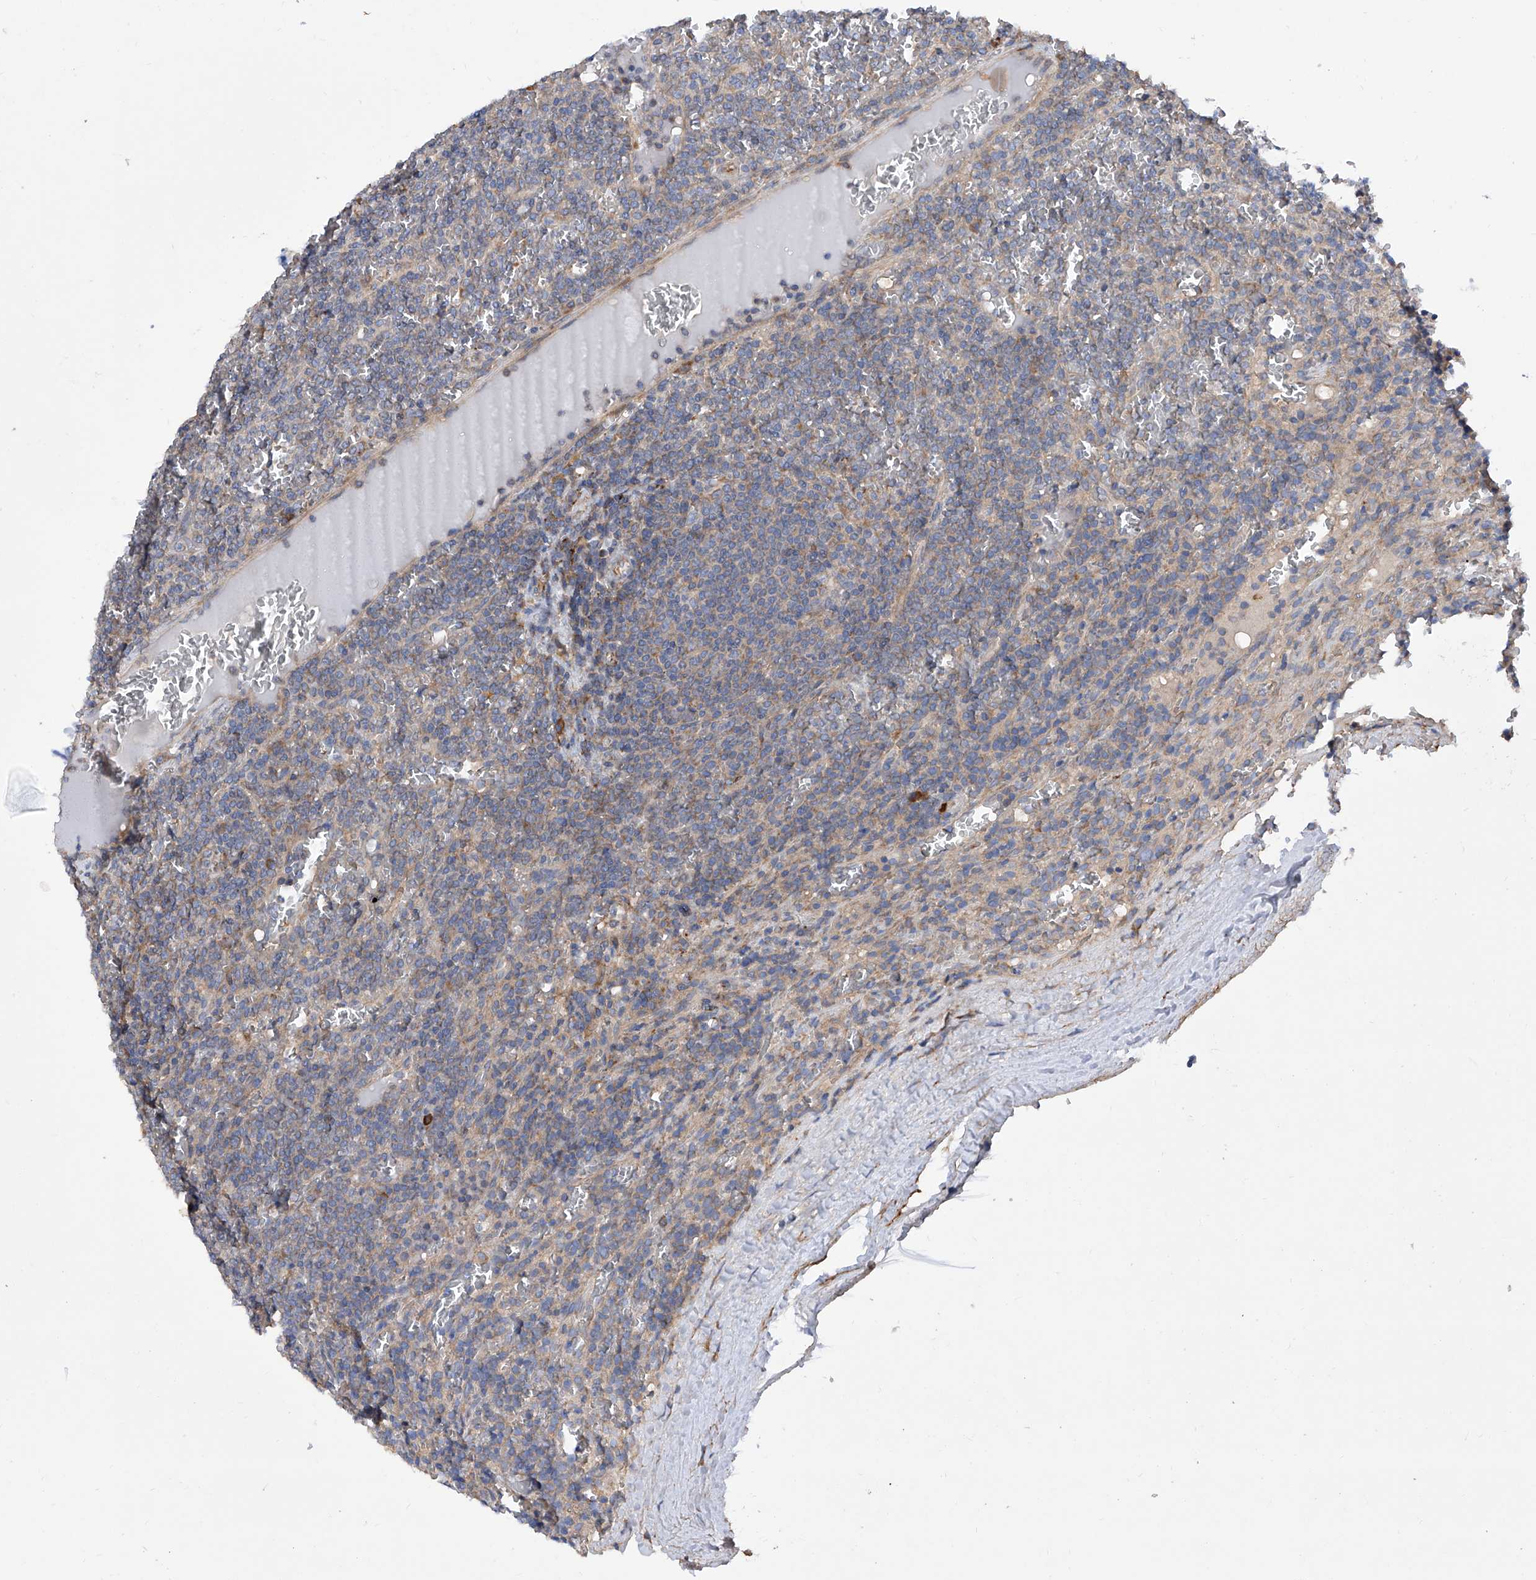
{"staining": {"intensity": "weak", "quantity": "25%-75%", "location": "cytoplasmic/membranous"}, "tissue": "lymphoma", "cell_type": "Tumor cells", "image_type": "cancer", "snomed": [{"axis": "morphology", "description": "Malignant lymphoma, non-Hodgkin's type, Low grade"}, {"axis": "topography", "description": "Spleen"}], "caption": "The photomicrograph displays a brown stain indicating the presence of a protein in the cytoplasmic/membranous of tumor cells in lymphoma.", "gene": "INPP5B", "patient": {"sex": "female", "age": 19}}